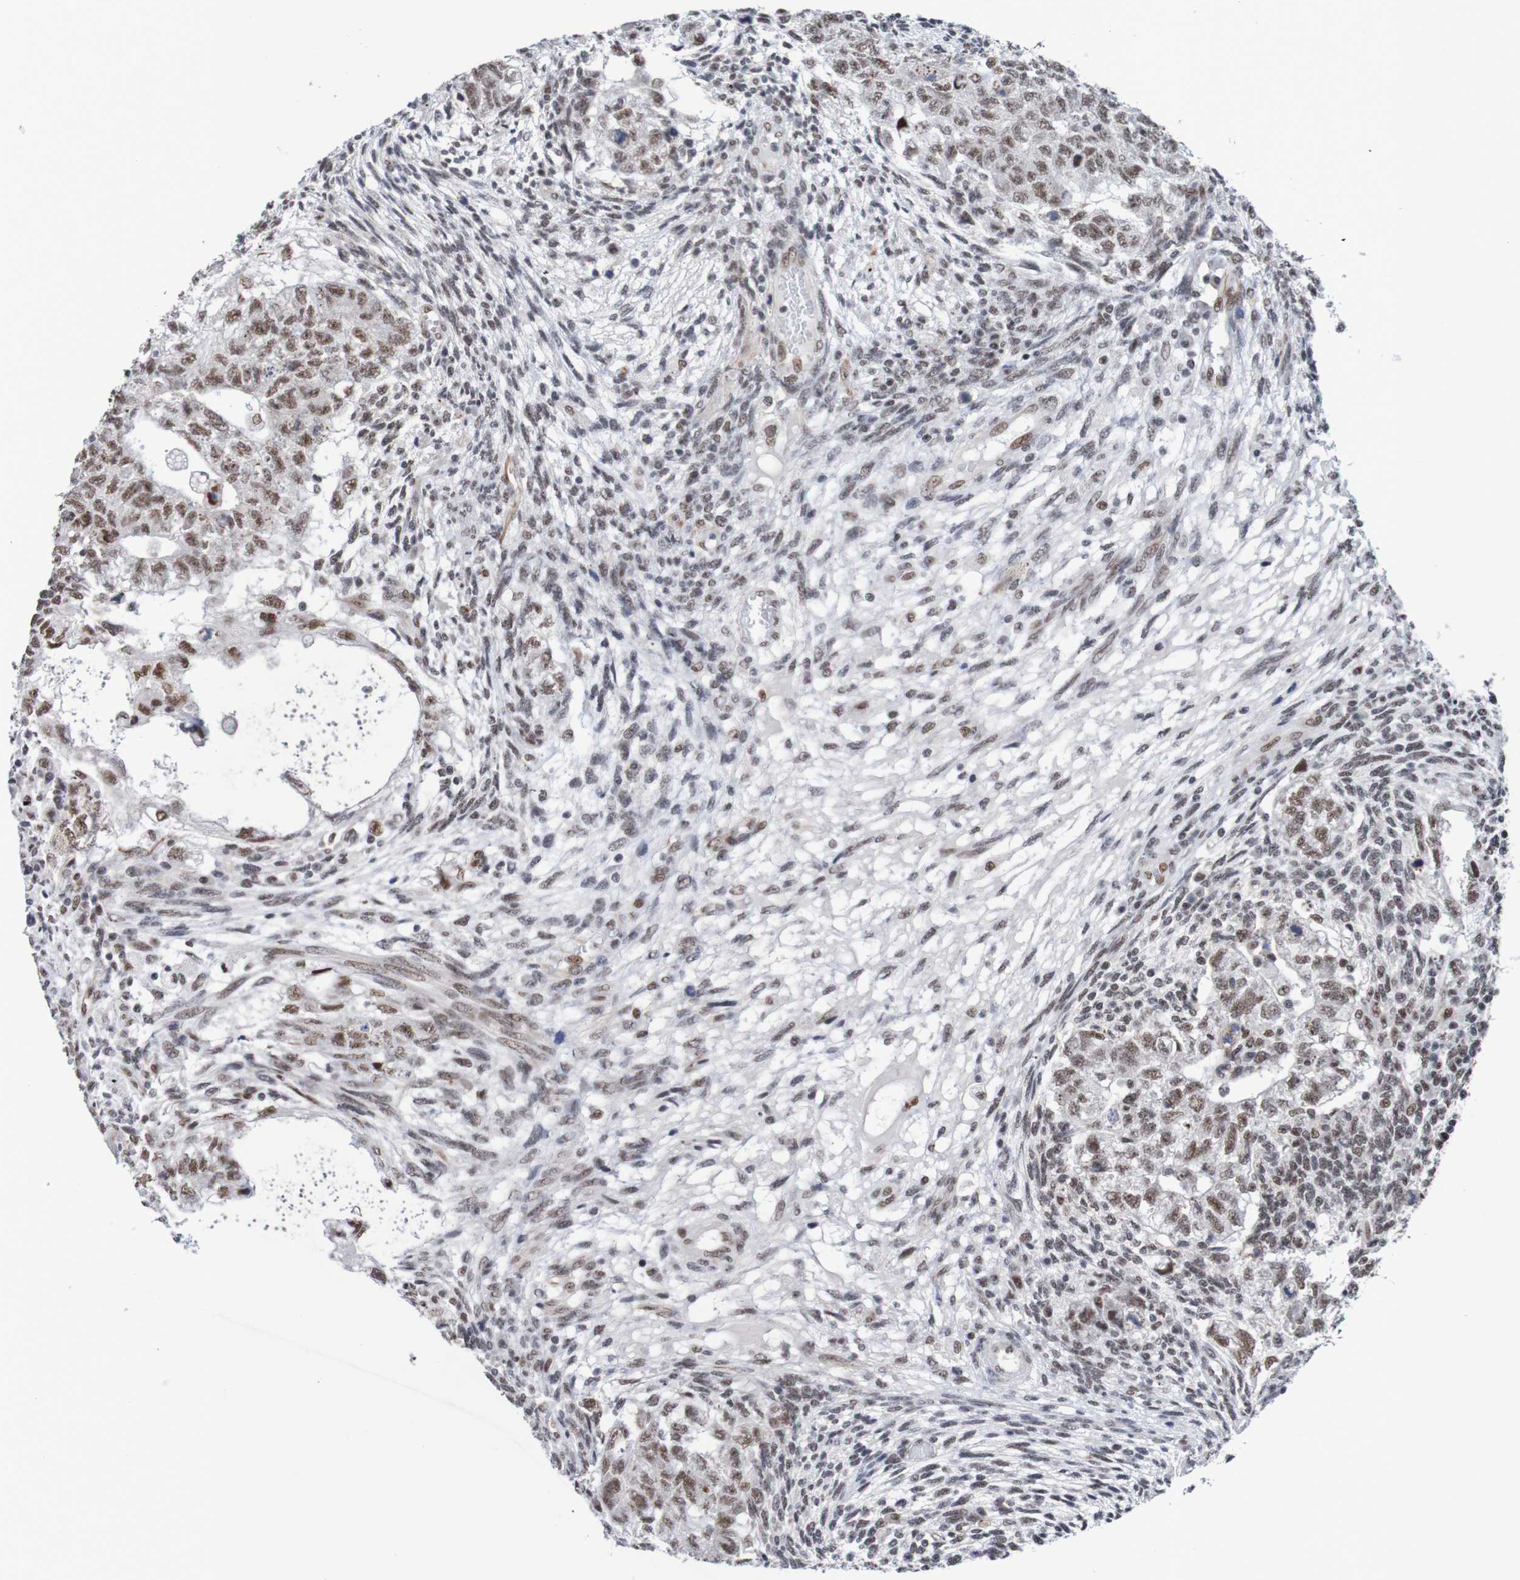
{"staining": {"intensity": "moderate", "quantity": ">75%", "location": "nuclear"}, "tissue": "testis cancer", "cell_type": "Tumor cells", "image_type": "cancer", "snomed": [{"axis": "morphology", "description": "Normal tissue, NOS"}, {"axis": "morphology", "description": "Carcinoma, Embryonal, NOS"}, {"axis": "topography", "description": "Testis"}], "caption": "Immunohistochemistry (IHC) of human testis embryonal carcinoma reveals medium levels of moderate nuclear staining in about >75% of tumor cells.", "gene": "CDC5L", "patient": {"sex": "male", "age": 36}}